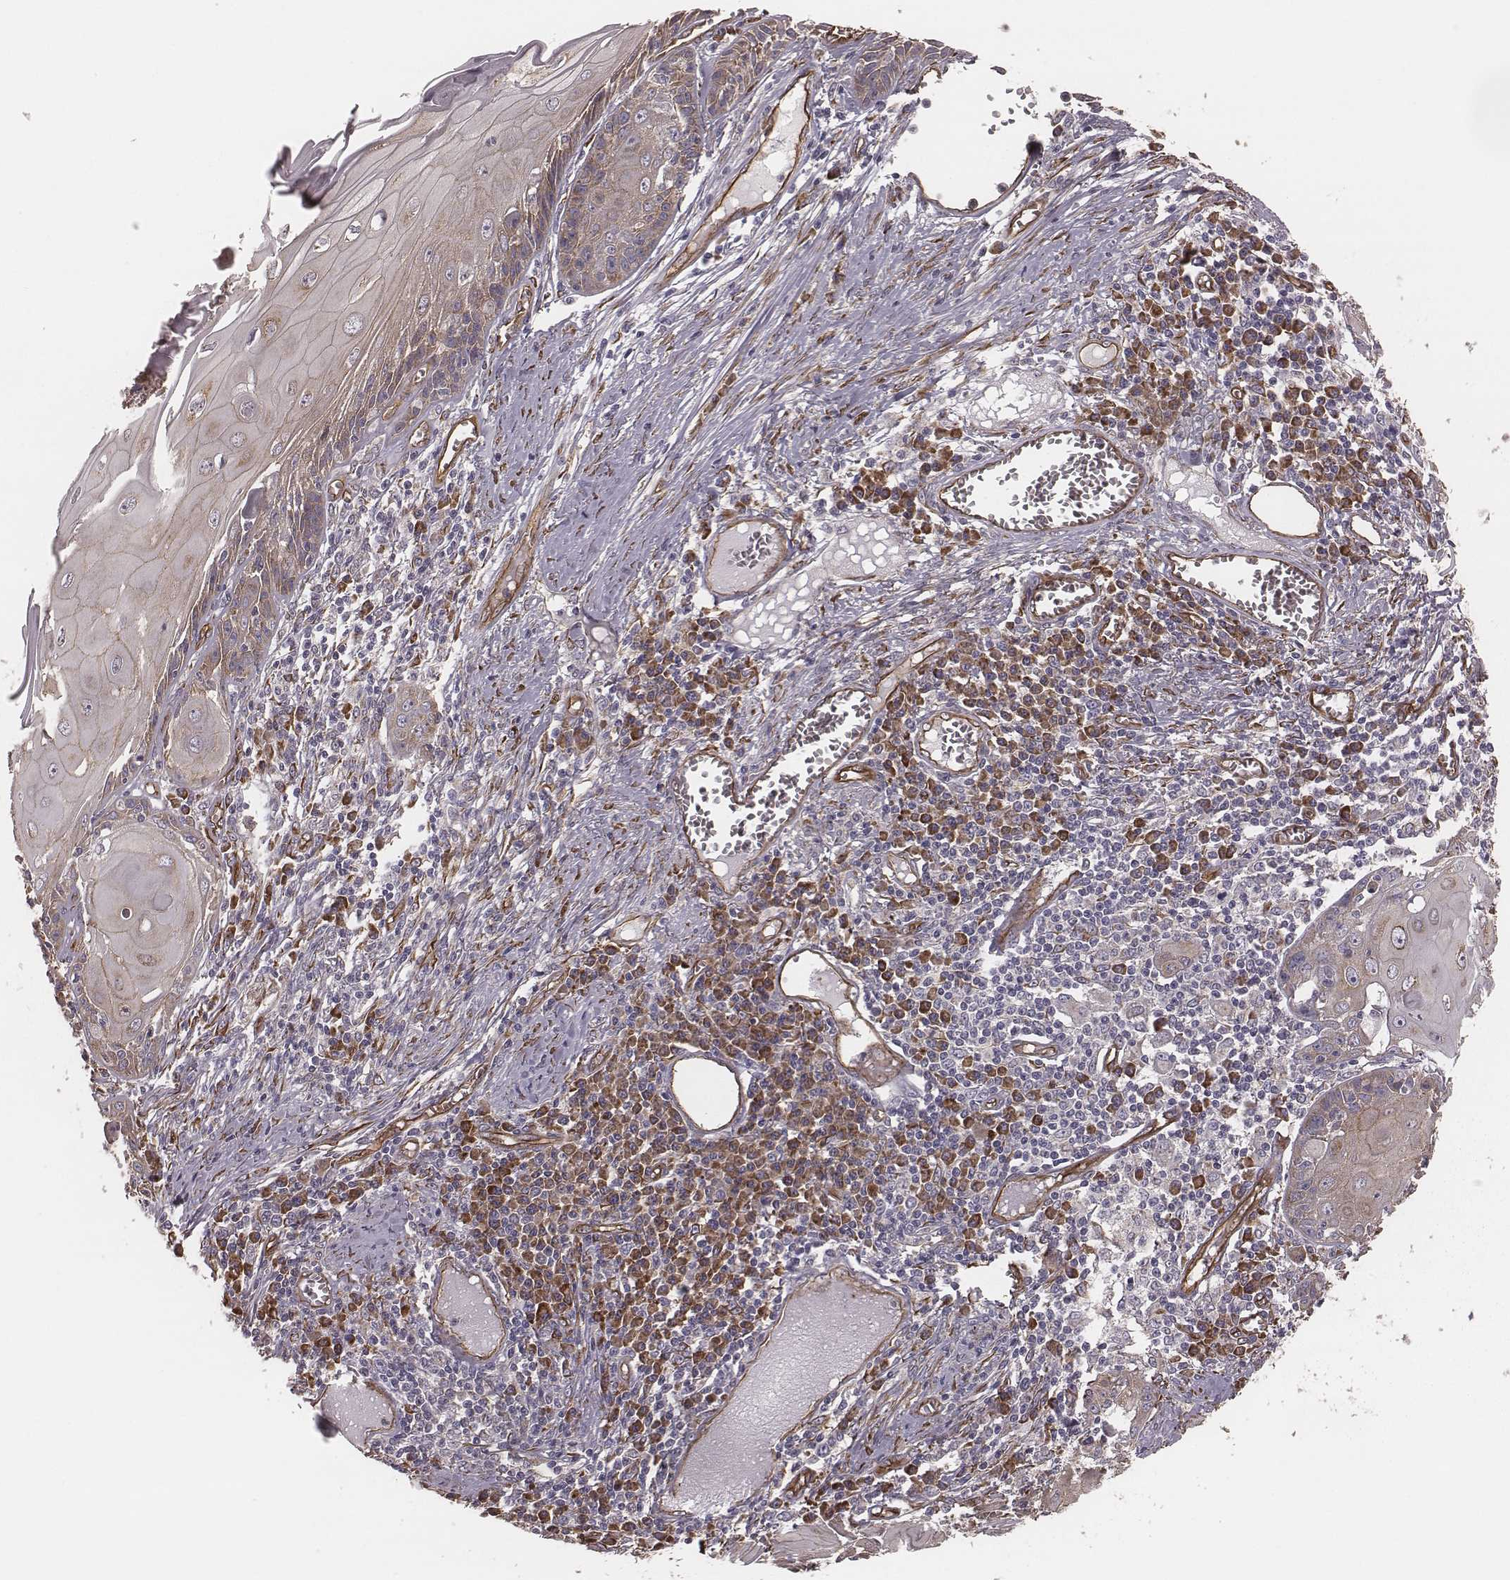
{"staining": {"intensity": "weak", "quantity": "25%-75%", "location": "cytoplasmic/membranous"}, "tissue": "skin cancer", "cell_type": "Tumor cells", "image_type": "cancer", "snomed": [{"axis": "morphology", "description": "Squamous cell carcinoma, NOS"}, {"axis": "topography", "description": "Skin"}, {"axis": "topography", "description": "Vulva"}], "caption": "Weak cytoplasmic/membranous positivity for a protein is present in approximately 25%-75% of tumor cells of squamous cell carcinoma (skin) using IHC.", "gene": "PALMD", "patient": {"sex": "female", "age": 85}}